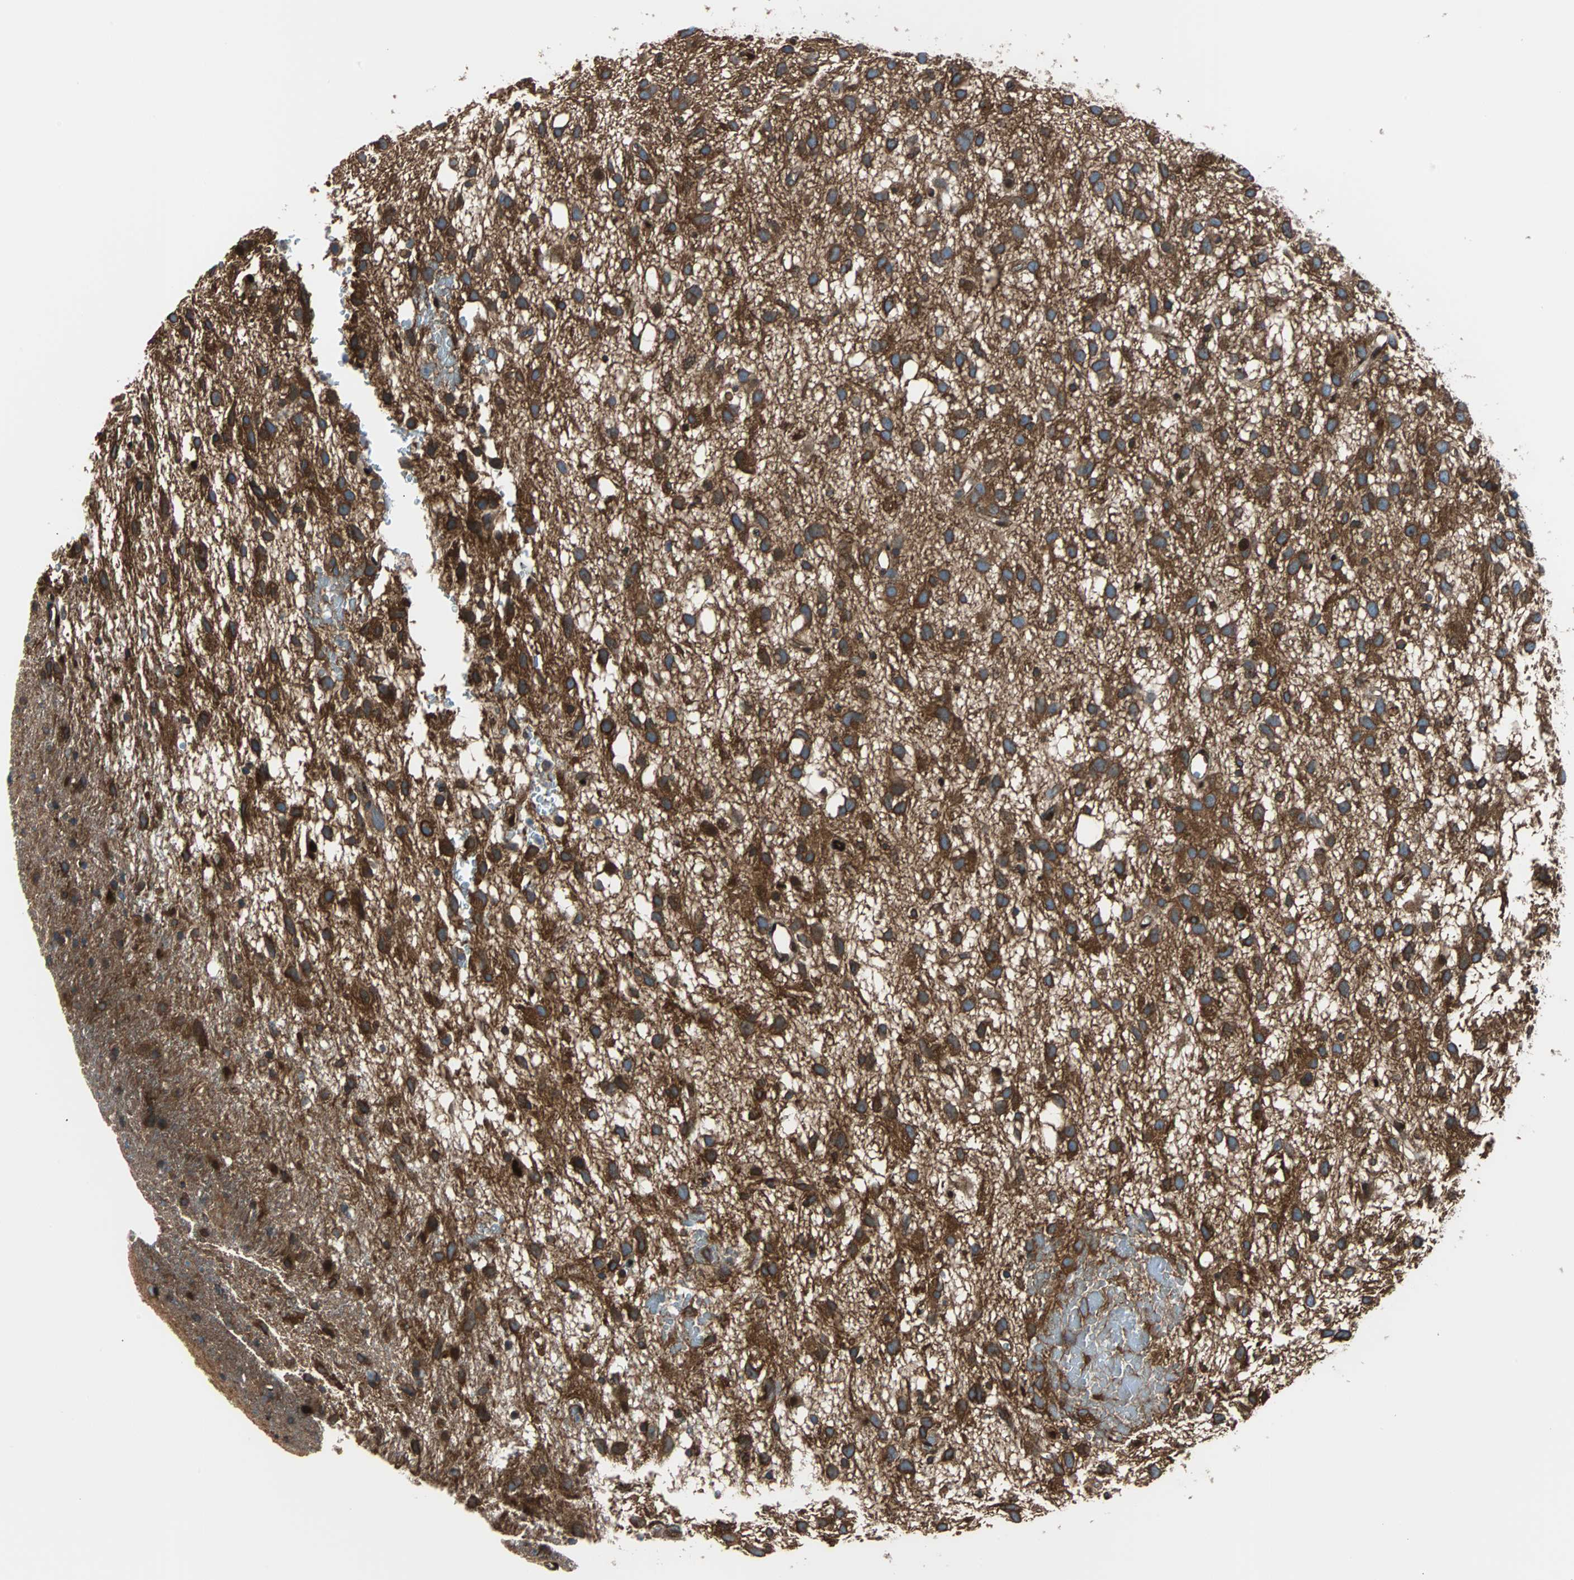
{"staining": {"intensity": "strong", "quantity": ">75%", "location": "cytoplasmic/membranous"}, "tissue": "glioma", "cell_type": "Tumor cells", "image_type": "cancer", "snomed": [{"axis": "morphology", "description": "Glioma, malignant, Low grade"}, {"axis": "topography", "description": "Brain"}], "caption": "The photomicrograph exhibits a brown stain indicating the presence of a protein in the cytoplasmic/membranous of tumor cells in glioma.", "gene": "RELA", "patient": {"sex": "male", "age": 77}}